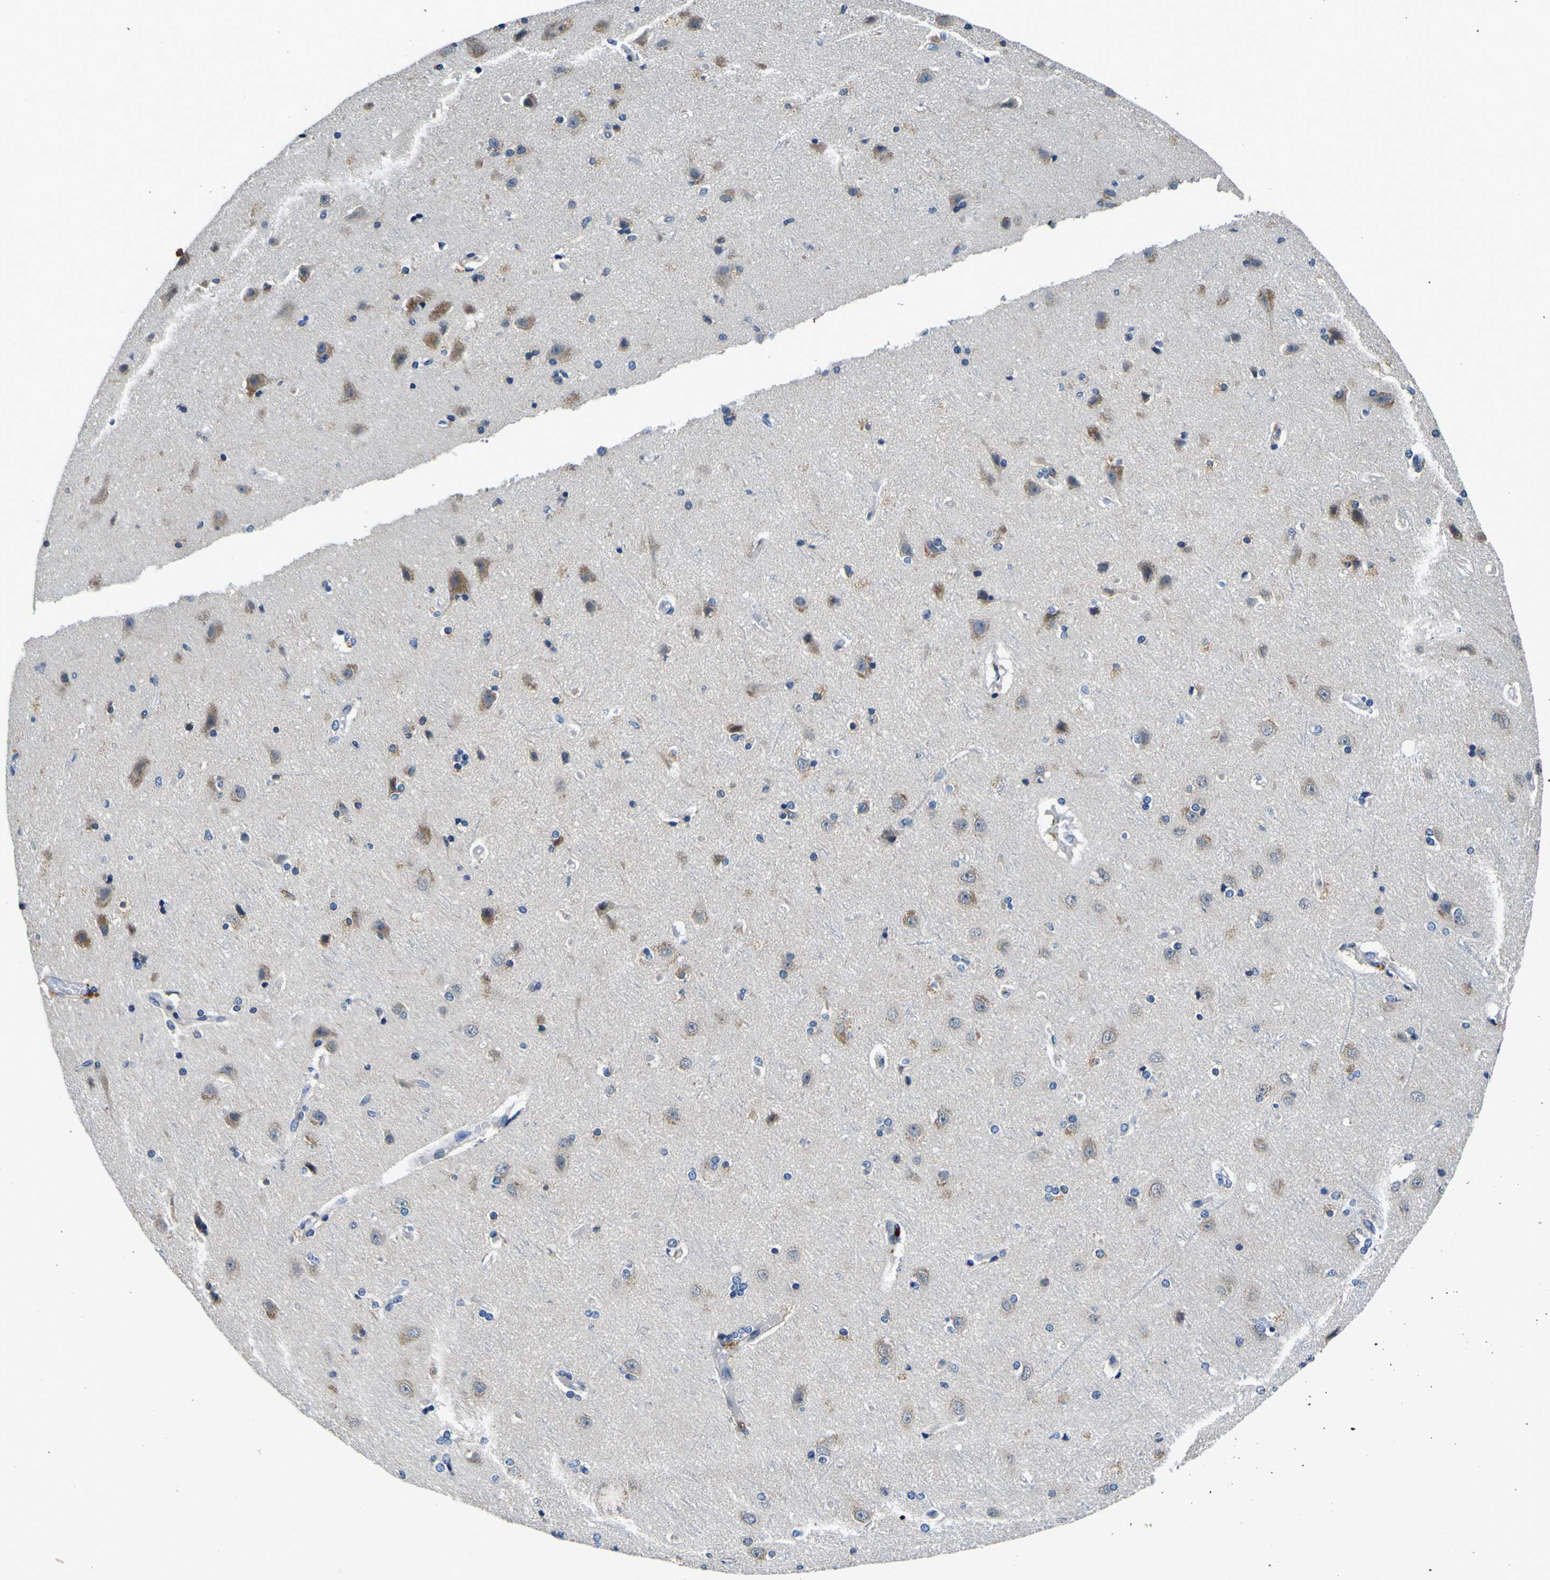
{"staining": {"intensity": "negative", "quantity": "none", "location": "none"}, "tissue": "cerebral cortex", "cell_type": "Endothelial cells", "image_type": "normal", "snomed": [{"axis": "morphology", "description": "Normal tissue, NOS"}, {"axis": "topography", "description": "Cerebral cortex"}], "caption": "Histopathology image shows no protein staining in endothelial cells of unremarkable cerebral cortex. (DAB (3,3'-diaminobenzidine) immunohistochemistry (IHC) visualized using brightfield microscopy, high magnification).", "gene": "TNIK", "patient": {"sex": "female", "age": 54}}